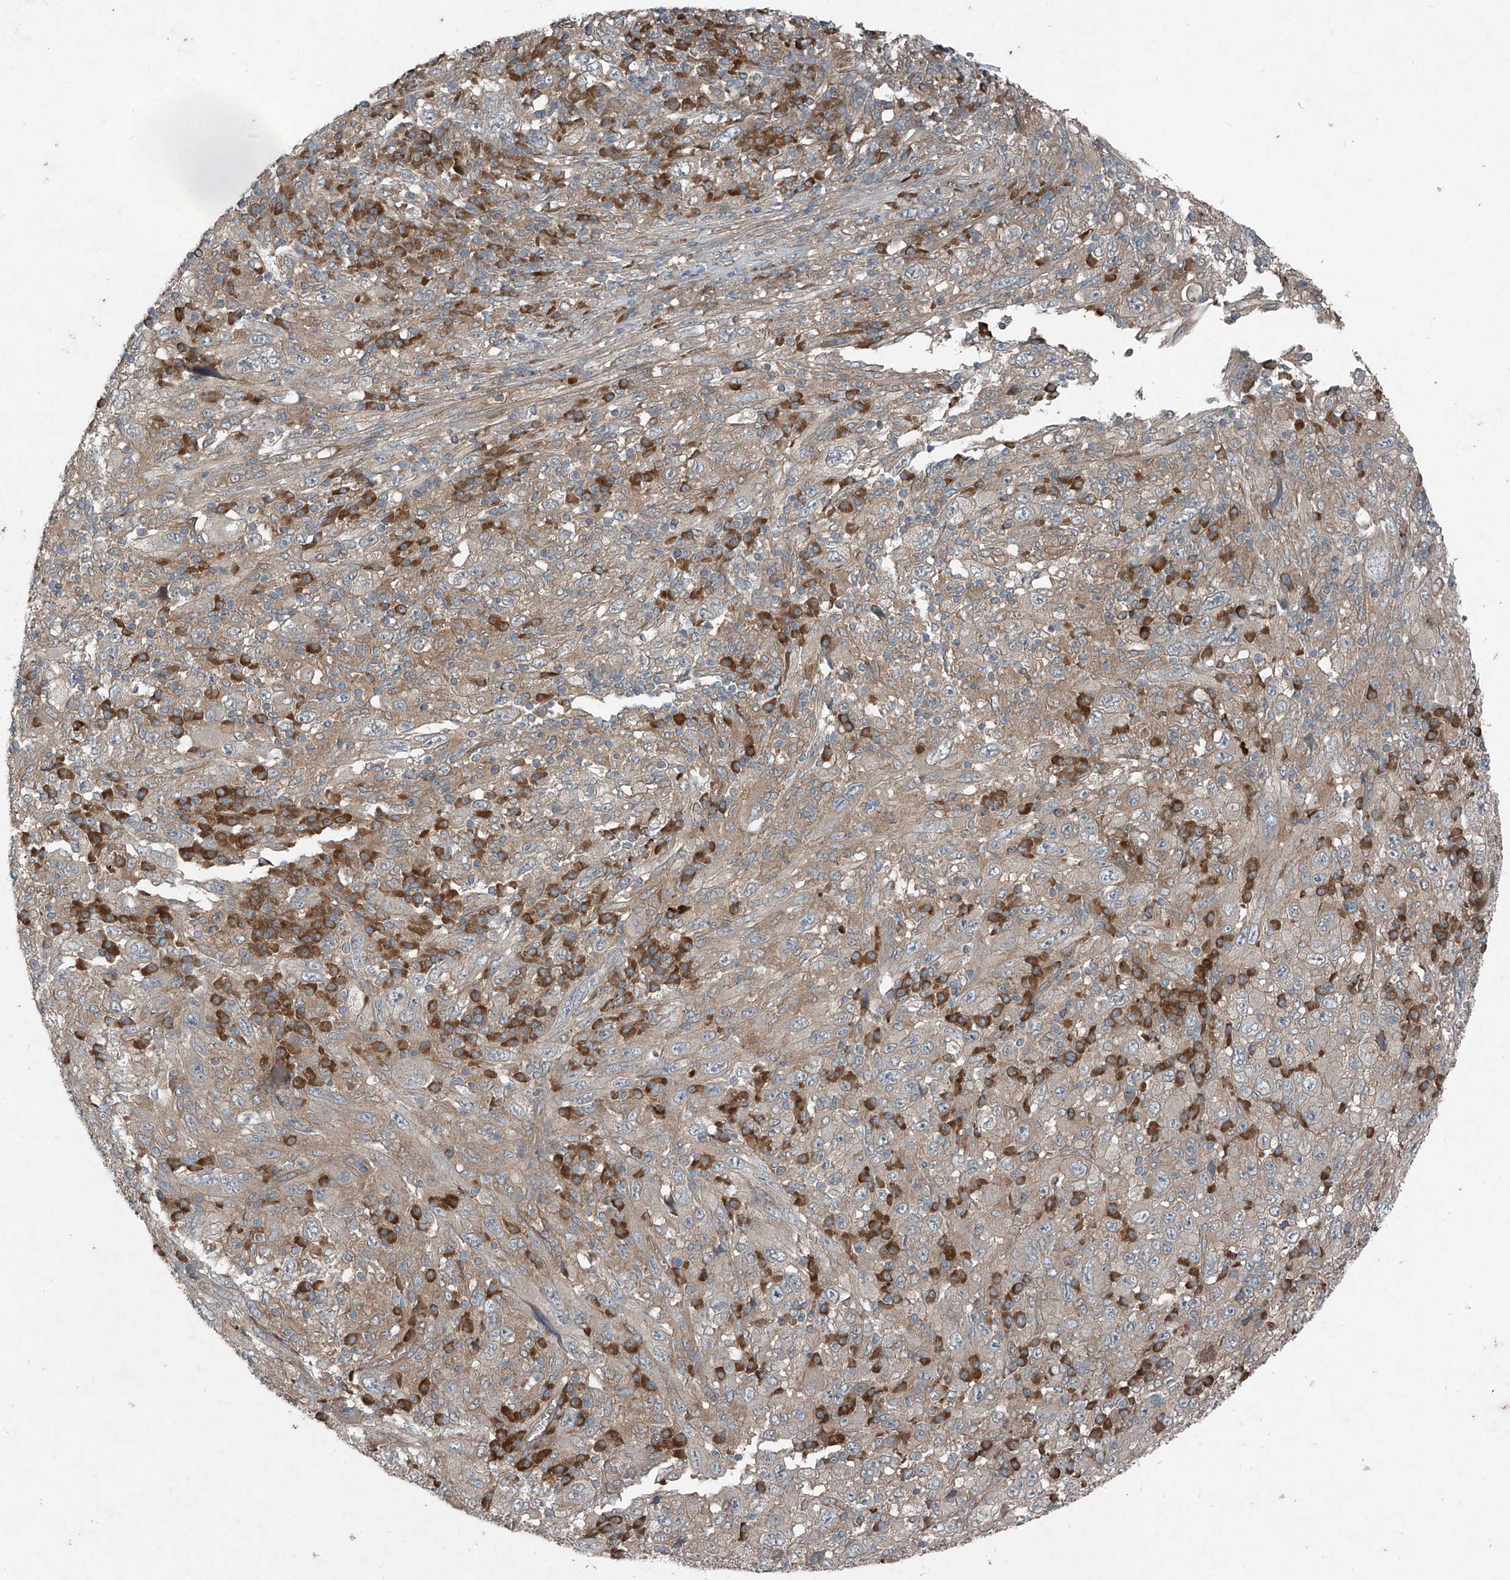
{"staining": {"intensity": "weak", "quantity": ">75%", "location": "cytoplasmic/membranous"}, "tissue": "melanoma", "cell_type": "Tumor cells", "image_type": "cancer", "snomed": [{"axis": "morphology", "description": "Malignant melanoma, Metastatic site"}, {"axis": "topography", "description": "Skin"}], "caption": "This image shows immunohistochemistry staining of malignant melanoma (metastatic site), with low weak cytoplasmic/membranous positivity in about >75% of tumor cells.", "gene": "FOXRED2", "patient": {"sex": "female", "age": 56}}